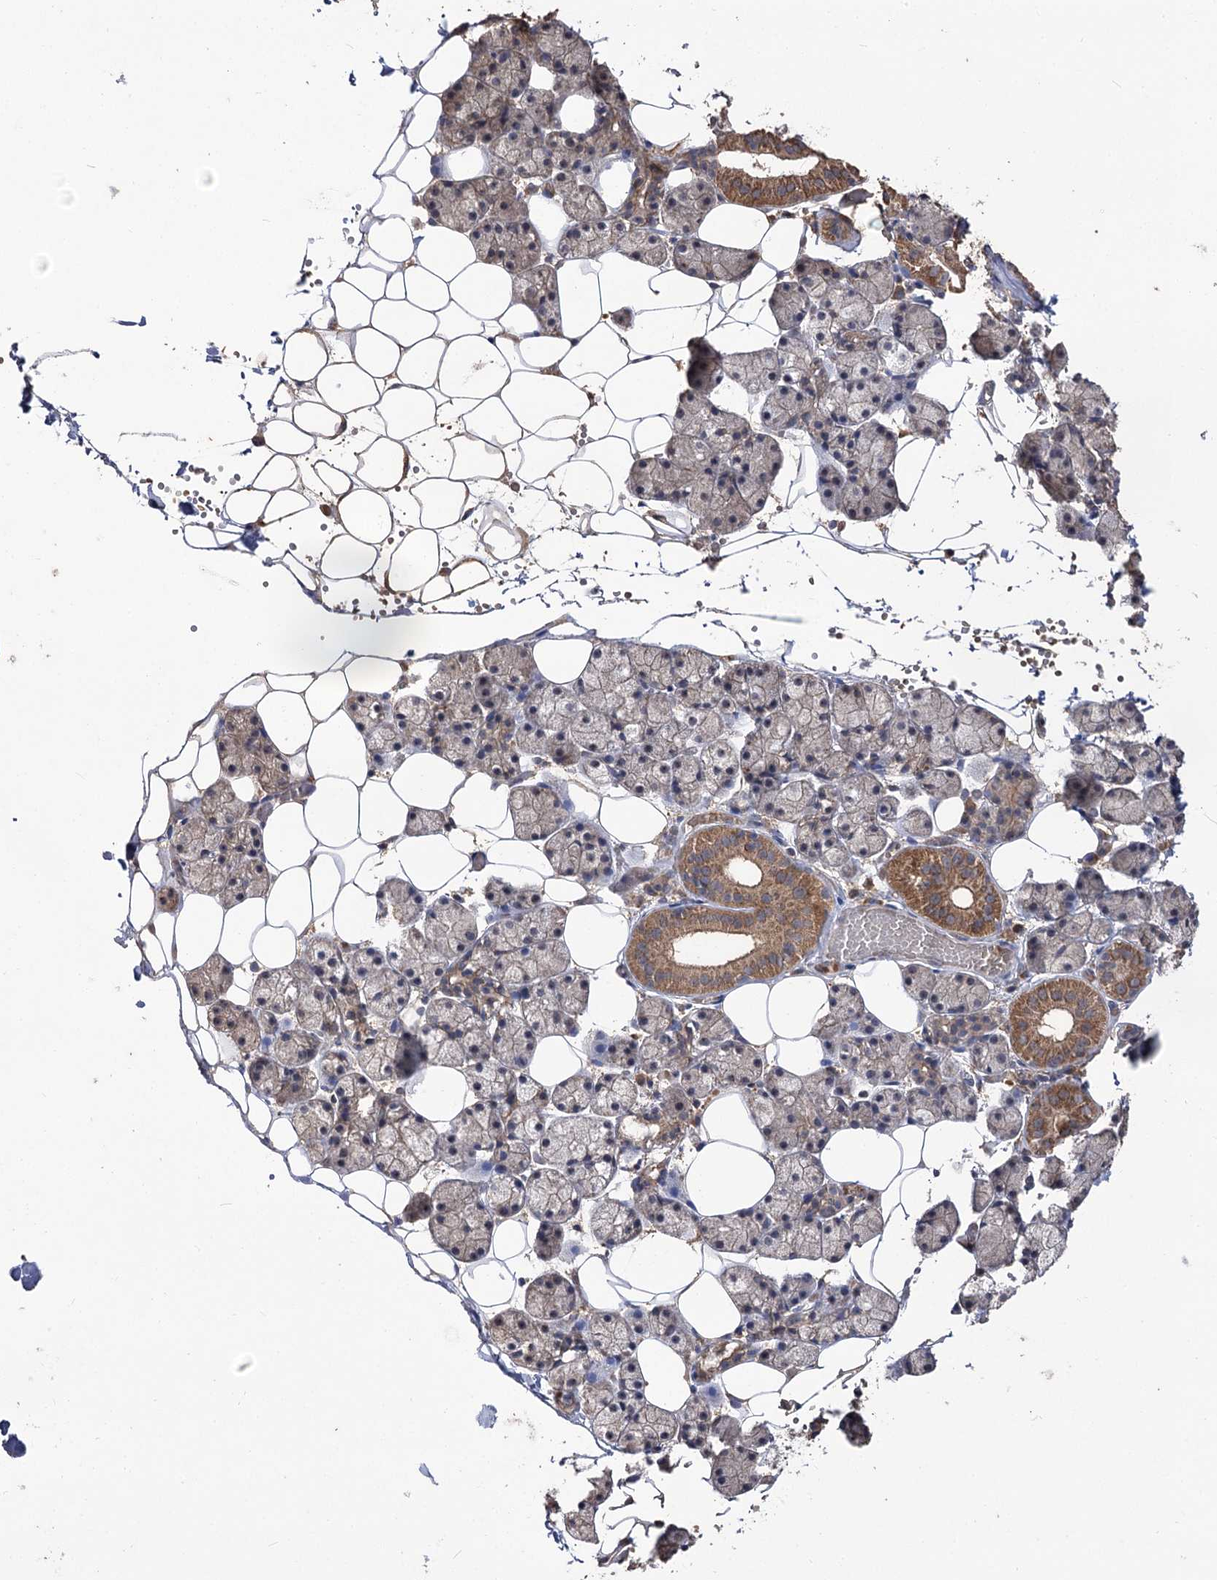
{"staining": {"intensity": "moderate", "quantity": "25%-75%", "location": "cytoplasmic/membranous"}, "tissue": "salivary gland", "cell_type": "Glandular cells", "image_type": "normal", "snomed": [{"axis": "morphology", "description": "Normal tissue, NOS"}, {"axis": "topography", "description": "Salivary gland"}], "caption": "Immunohistochemistry staining of normal salivary gland, which displays medium levels of moderate cytoplasmic/membranous expression in about 25%-75% of glandular cells indicating moderate cytoplasmic/membranous protein staining. The staining was performed using DAB (3,3'-diaminobenzidine) (brown) for protein detection and nuclei were counterstained in hematoxylin (blue).", "gene": "FAM53B", "patient": {"sex": "female", "age": 33}}